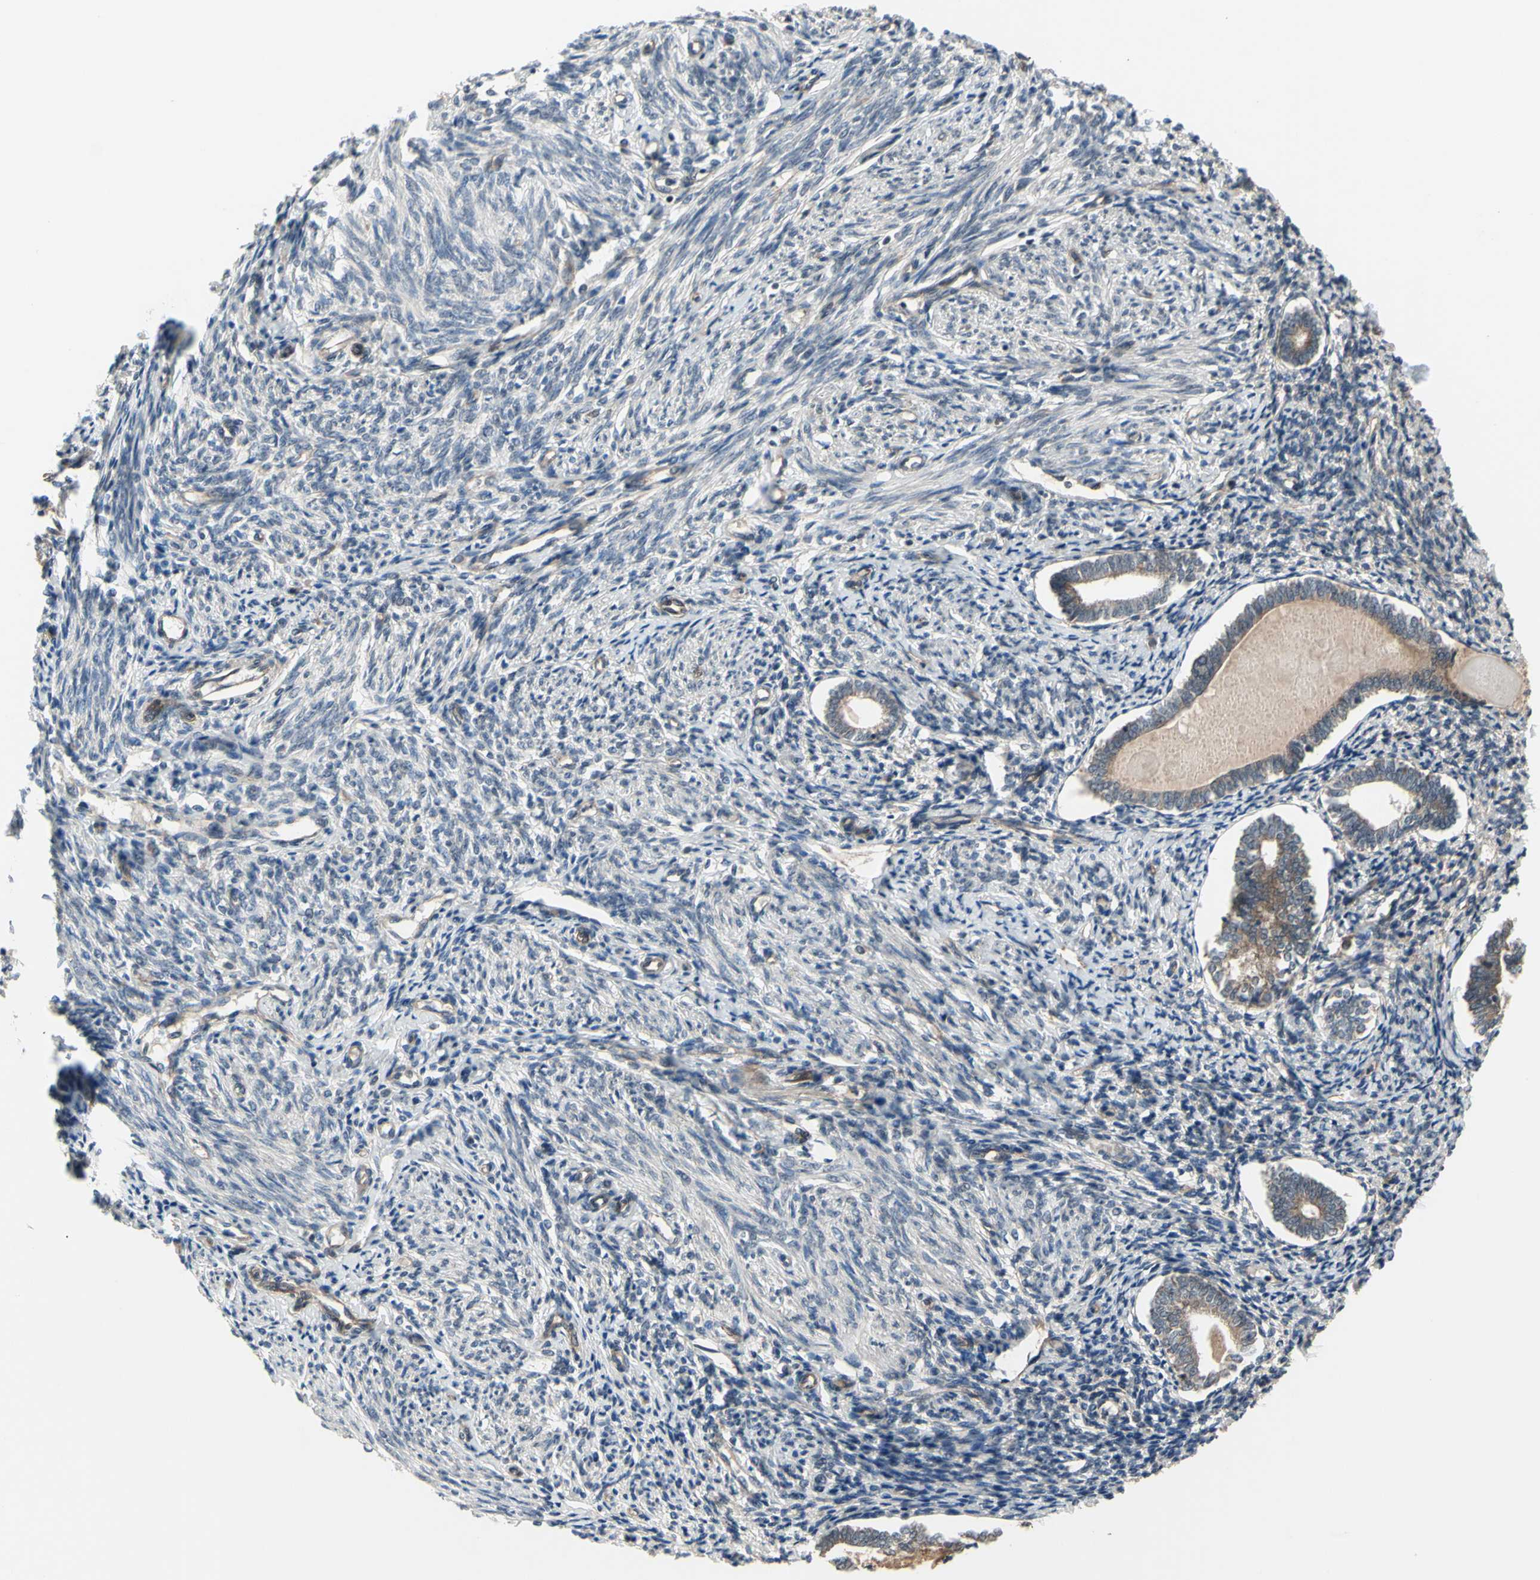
{"staining": {"intensity": "negative", "quantity": "none", "location": "none"}, "tissue": "endometrium", "cell_type": "Cells in endometrial stroma", "image_type": "normal", "snomed": [{"axis": "morphology", "description": "Normal tissue, NOS"}, {"axis": "topography", "description": "Endometrium"}], "caption": "An image of human endometrium is negative for staining in cells in endometrial stroma. (Brightfield microscopy of DAB (3,3'-diaminobenzidine) IHC at high magnification).", "gene": "TRDMT1", "patient": {"sex": "female", "age": 71}}